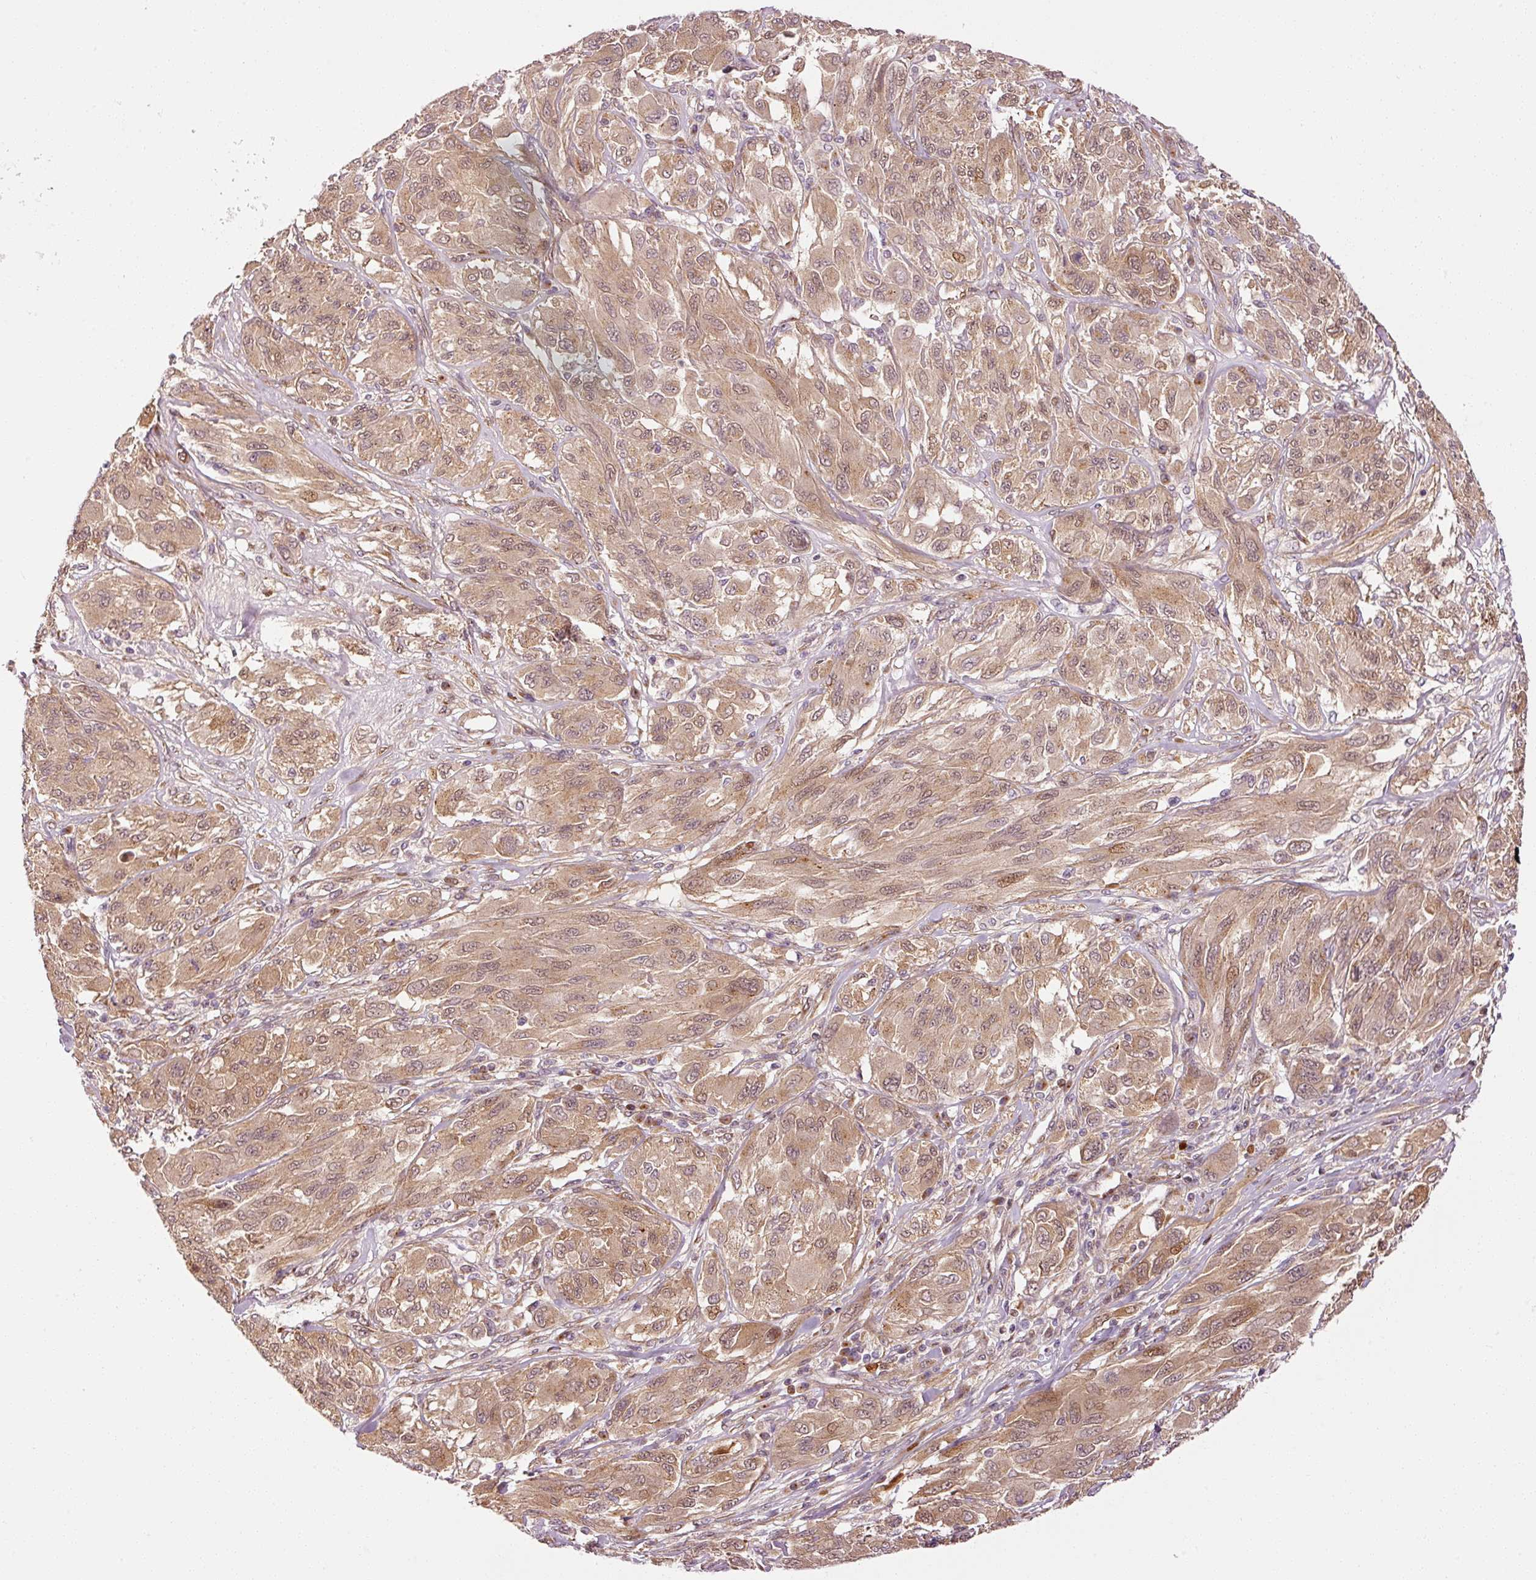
{"staining": {"intensity": "moderate", "quantity": ">75%", "location": "cytoplasmic/membranous,nuclear"}, "tissue": "melanoma", "cell_type": "Tumor cells", "image_type": "cancer", "snomed": [{"axis": "morphology", "description": "Malignant melanoma, NOS"}, {"axis": "topography", "description": "Skin"}], "caption": "Immunohistochemical staining of human malignant melanoma exhibits moderate cytoplasmic/membranous and nuclear protein expression in about >75% of tumor cells.", "gene": "PPP1R14B", "patient": {"sex": "female", "age": 91}}